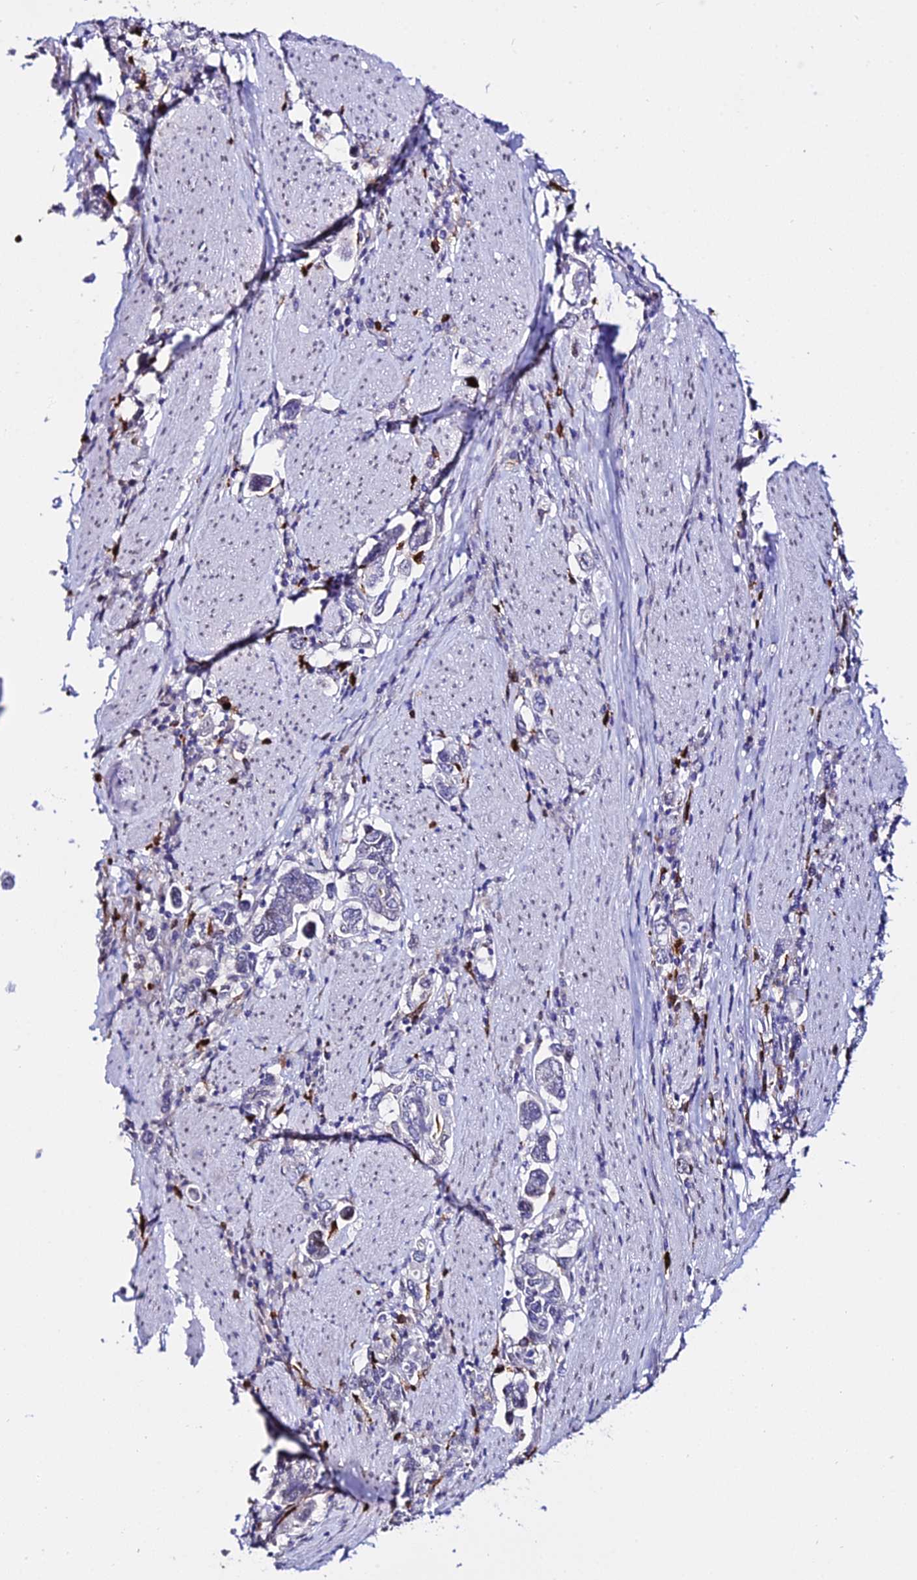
{"staining": {"intensity": "negative", "quantity": "none", "location": "none"}, "tissue": "stomach cancer", "cell_type": "Tumor cells", "image_type": "cancer", "snomed": [{"axis": "morphology", "description": "Adenocarcinoma, NOS"}, {"axis": "topography", "description": "Stomach, upper"}, {"axis": "topography", "description": "Stomach"}], "caption": "Immunohistochemistry (IHC) histopathology image of neoplastic tissue: human stomach adenocarcinoma stained with DAB (3,3'-diaminobenzidine) shows no significant protein positivity in tumor cells.", "gene": "MCM10", "patient": {"sex": "male", "age": 62}}